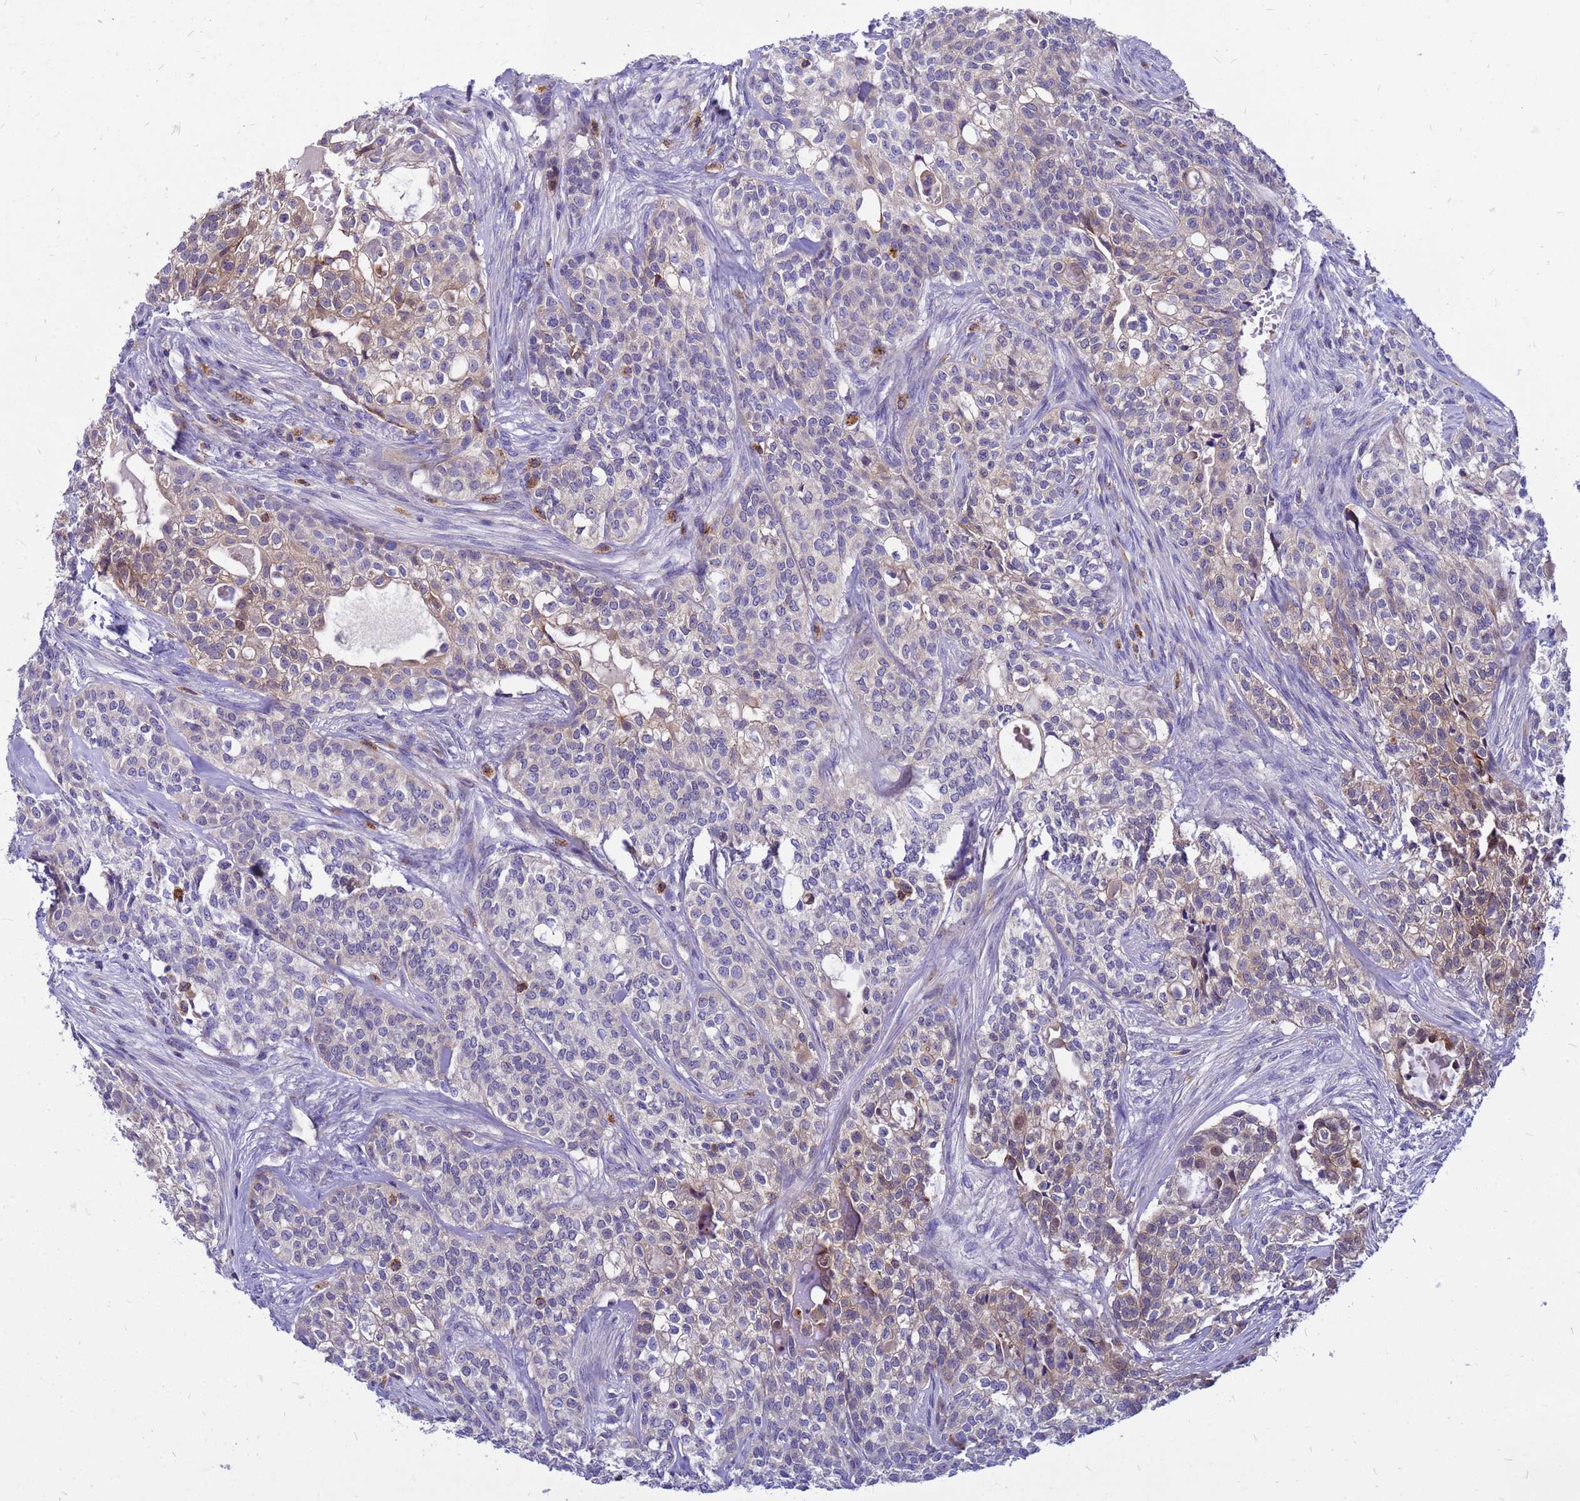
{"staining": {"intensity": "weak", "quantity": "<25%", "location": "cytoplasmic/membranous"}, "tissue": "head and neck cancer", "cell_type": "Tumor cells", "image_type": "cancer", "snomed": [{"axis": "morphology", "description": "Adenocarcinoma, NOS"}, {"axis": "topography", "description": "Head-Neck"}], "caption": "Photomicrograph shows no protein positivity in tumor cells of head and neck cancer (adenocarcinoma) tissue.", "gene": "FHIP1A", "patient": {"sex": "male", "age": 81}}